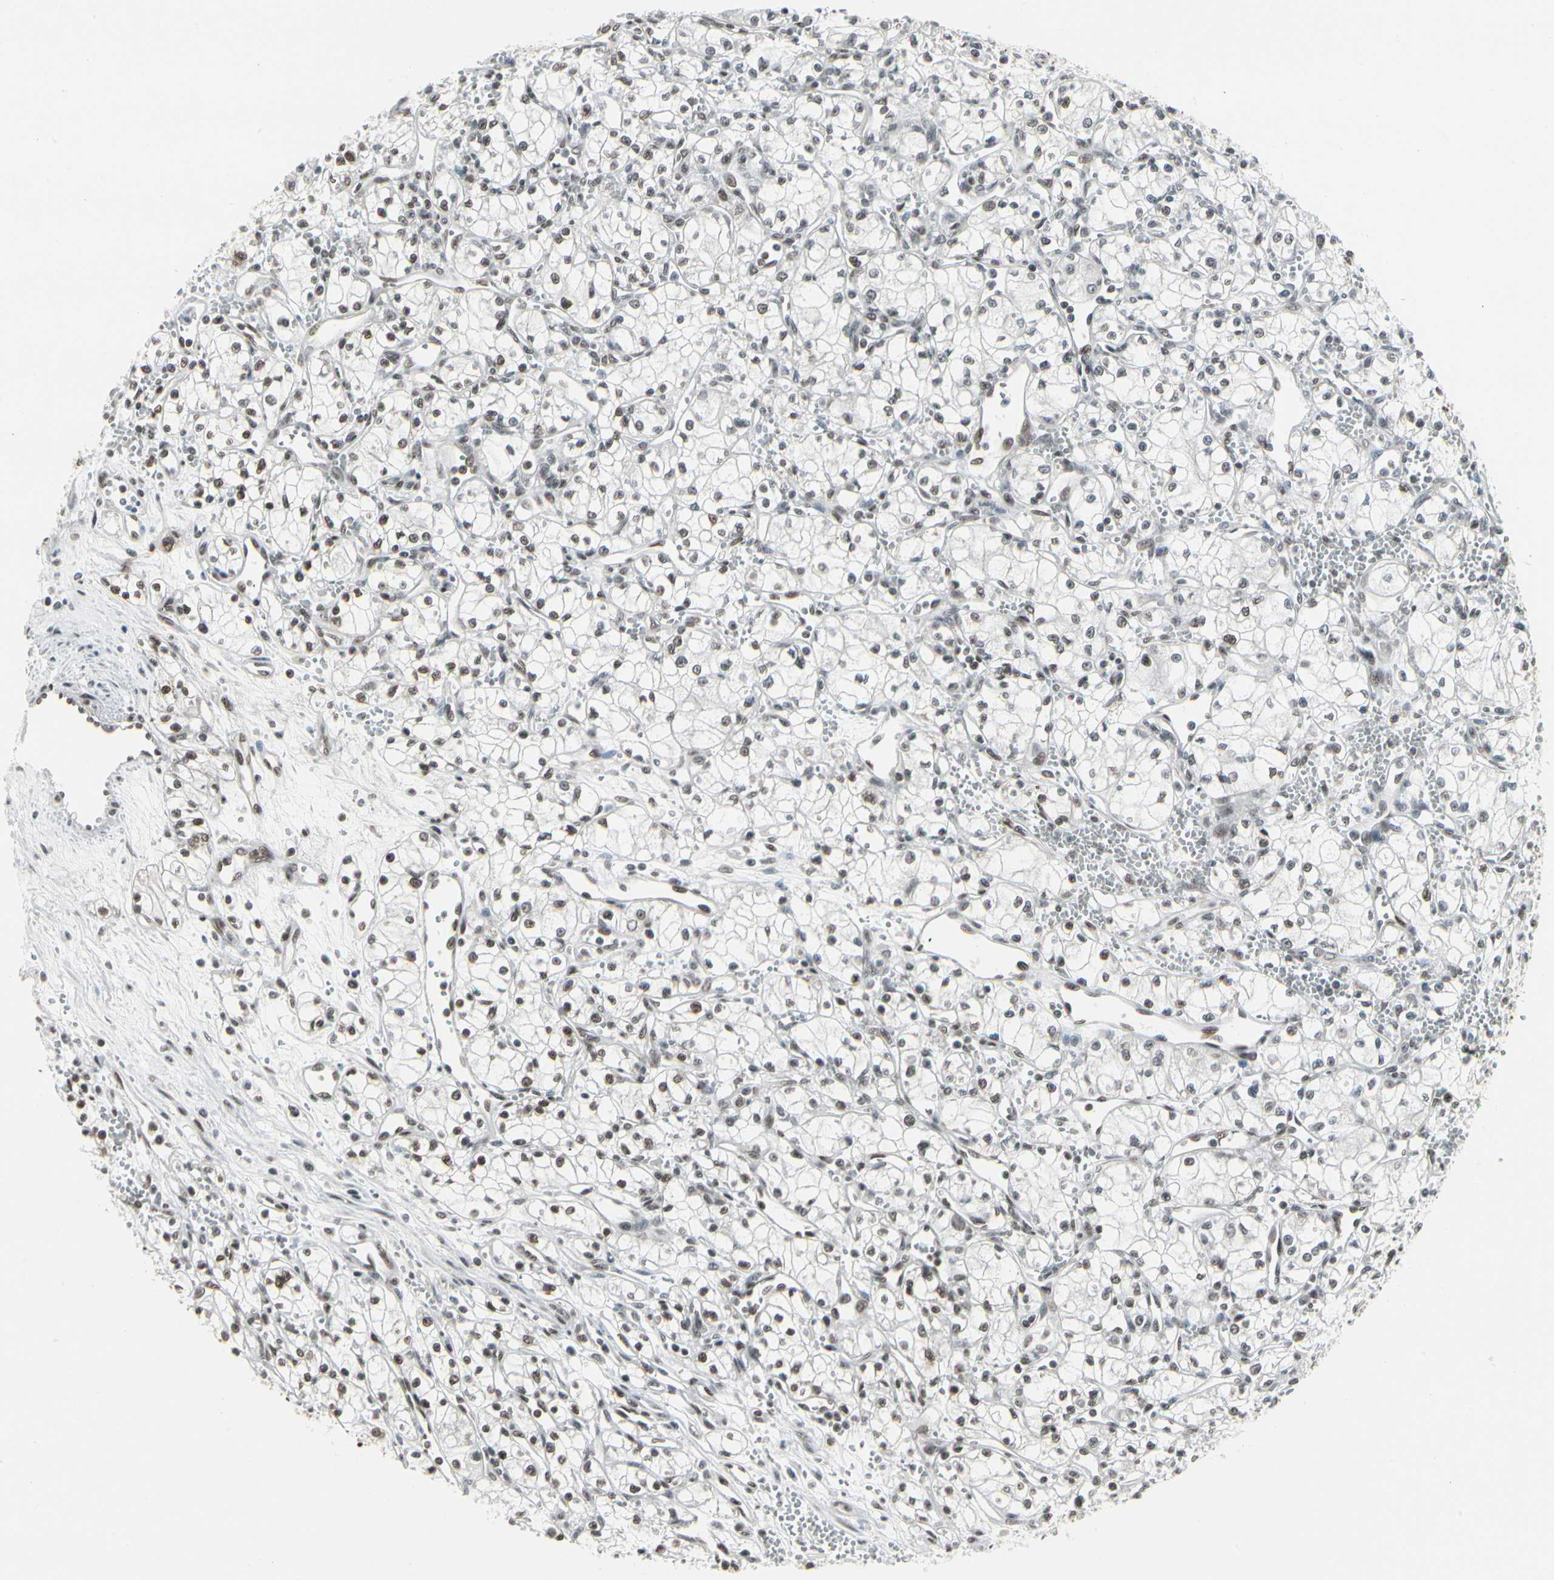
{"staining": {"intensity": "moderate", "quantity": "25%-75%", "location": "nuclear"}, "tissue": "renal cancer", "cell_type": "Tumor cells", "image_type": "cancer", "snomed": [{"axis": "morphology", "description": "Normal tissue, NOS"}, {"axis": "morphology", "description": "Adenocarcinoma, NOS"}, {"axis": "topography", "description": "Kidney"}], "caption": "Immunohistochemical staining of human renal cancer displays moderate nuclear protein staining in about 25%-75% of tumor cells.", "gene": "HMG20A", "patient": {"sex": "male", "age": 59}}